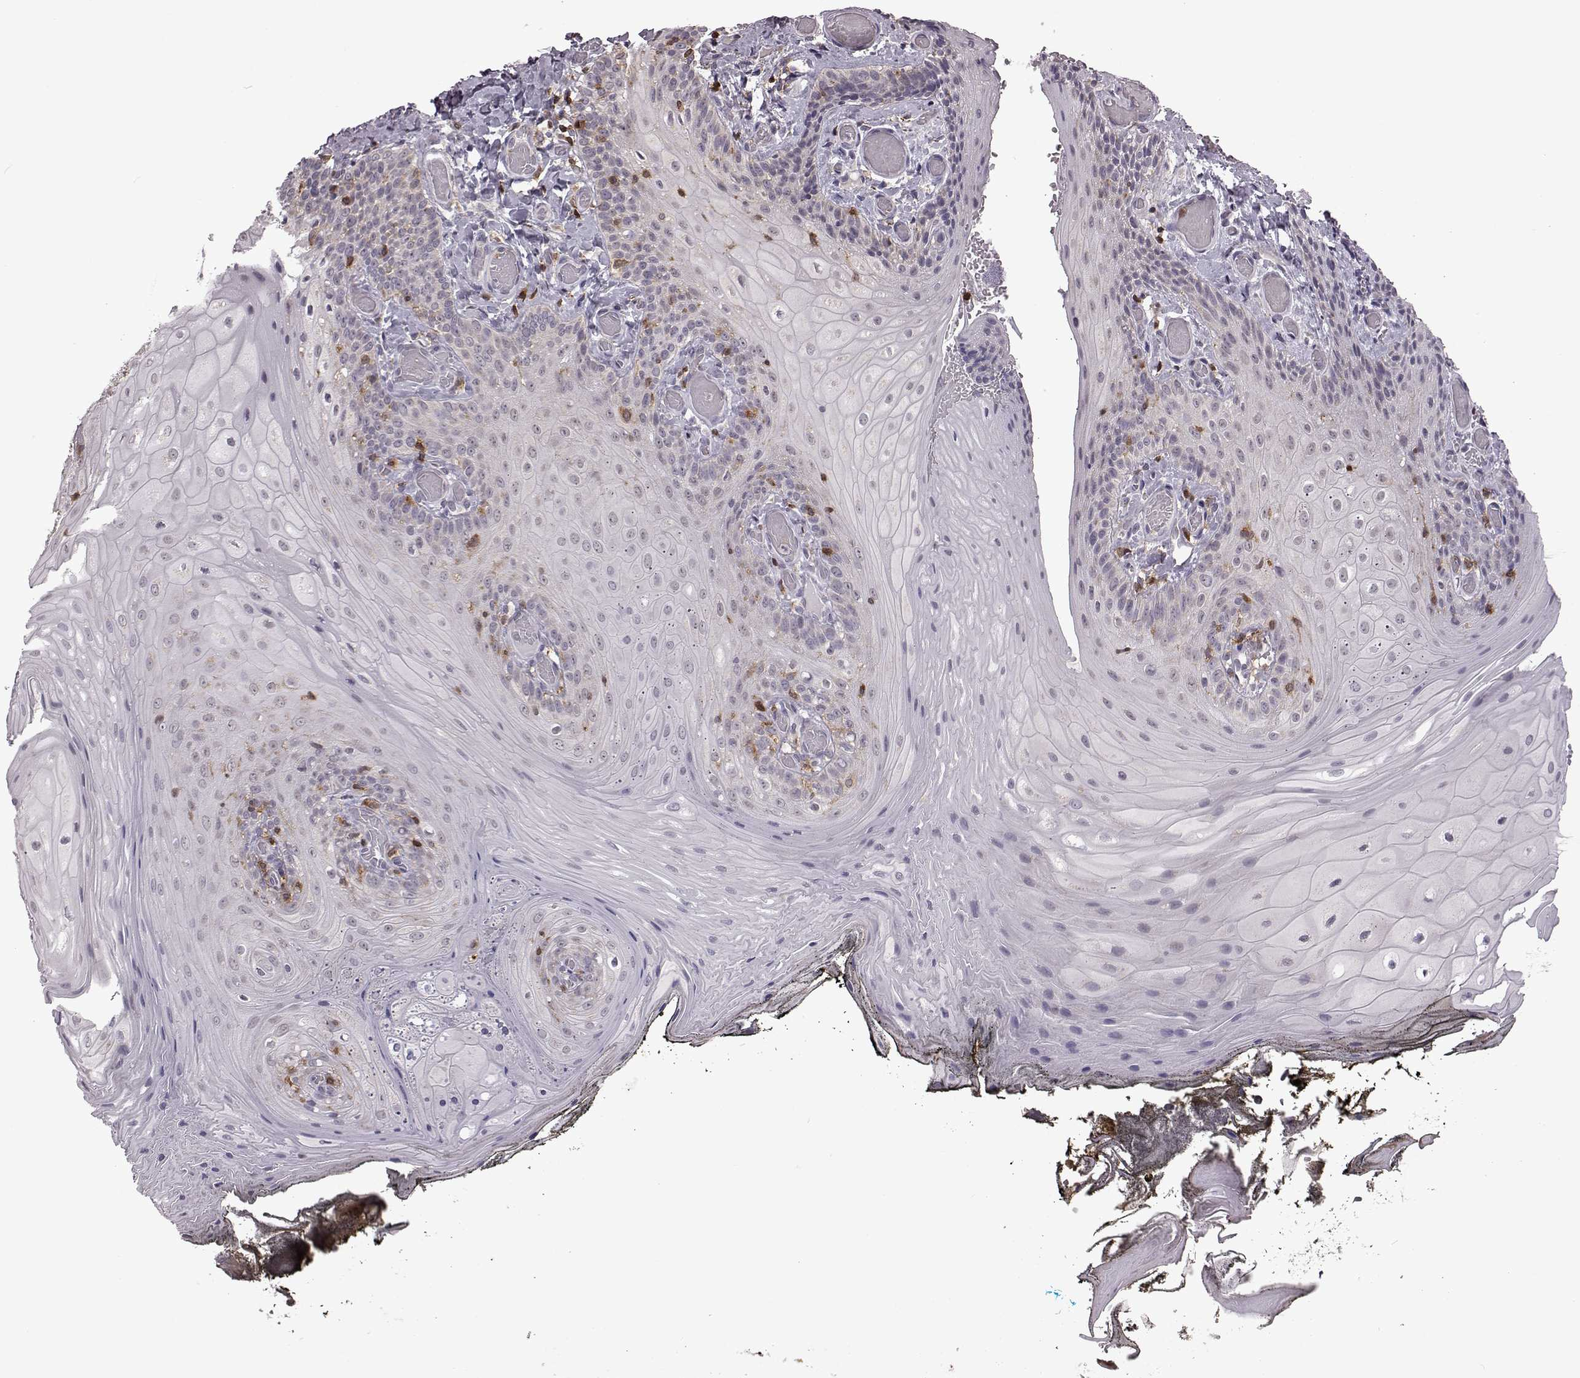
{"staining": {"intensity": "negative", "quantity": "none", "location": "none"}, "tissue": "oral mucosa", "cell_type": "Squamous epithelial cells", "image_type": "normal", "snomed": [{"axis": "morphology", "description": "Normal tissue, NOS"}, {"axis": "topography", "description": "Oral tissue"}], "caption": "High magnification brightfield microscopy of benign oral mucosa stained with DAB (brown) and counterstained with hematoxylin (blue): squamous epithelial cells show no significant positivity. (DAB immunohistochemistry visualized using brightfield microscopy, high magnification).", "gene": "DOK2", "patient": {"sex": "male", "age": 9}}